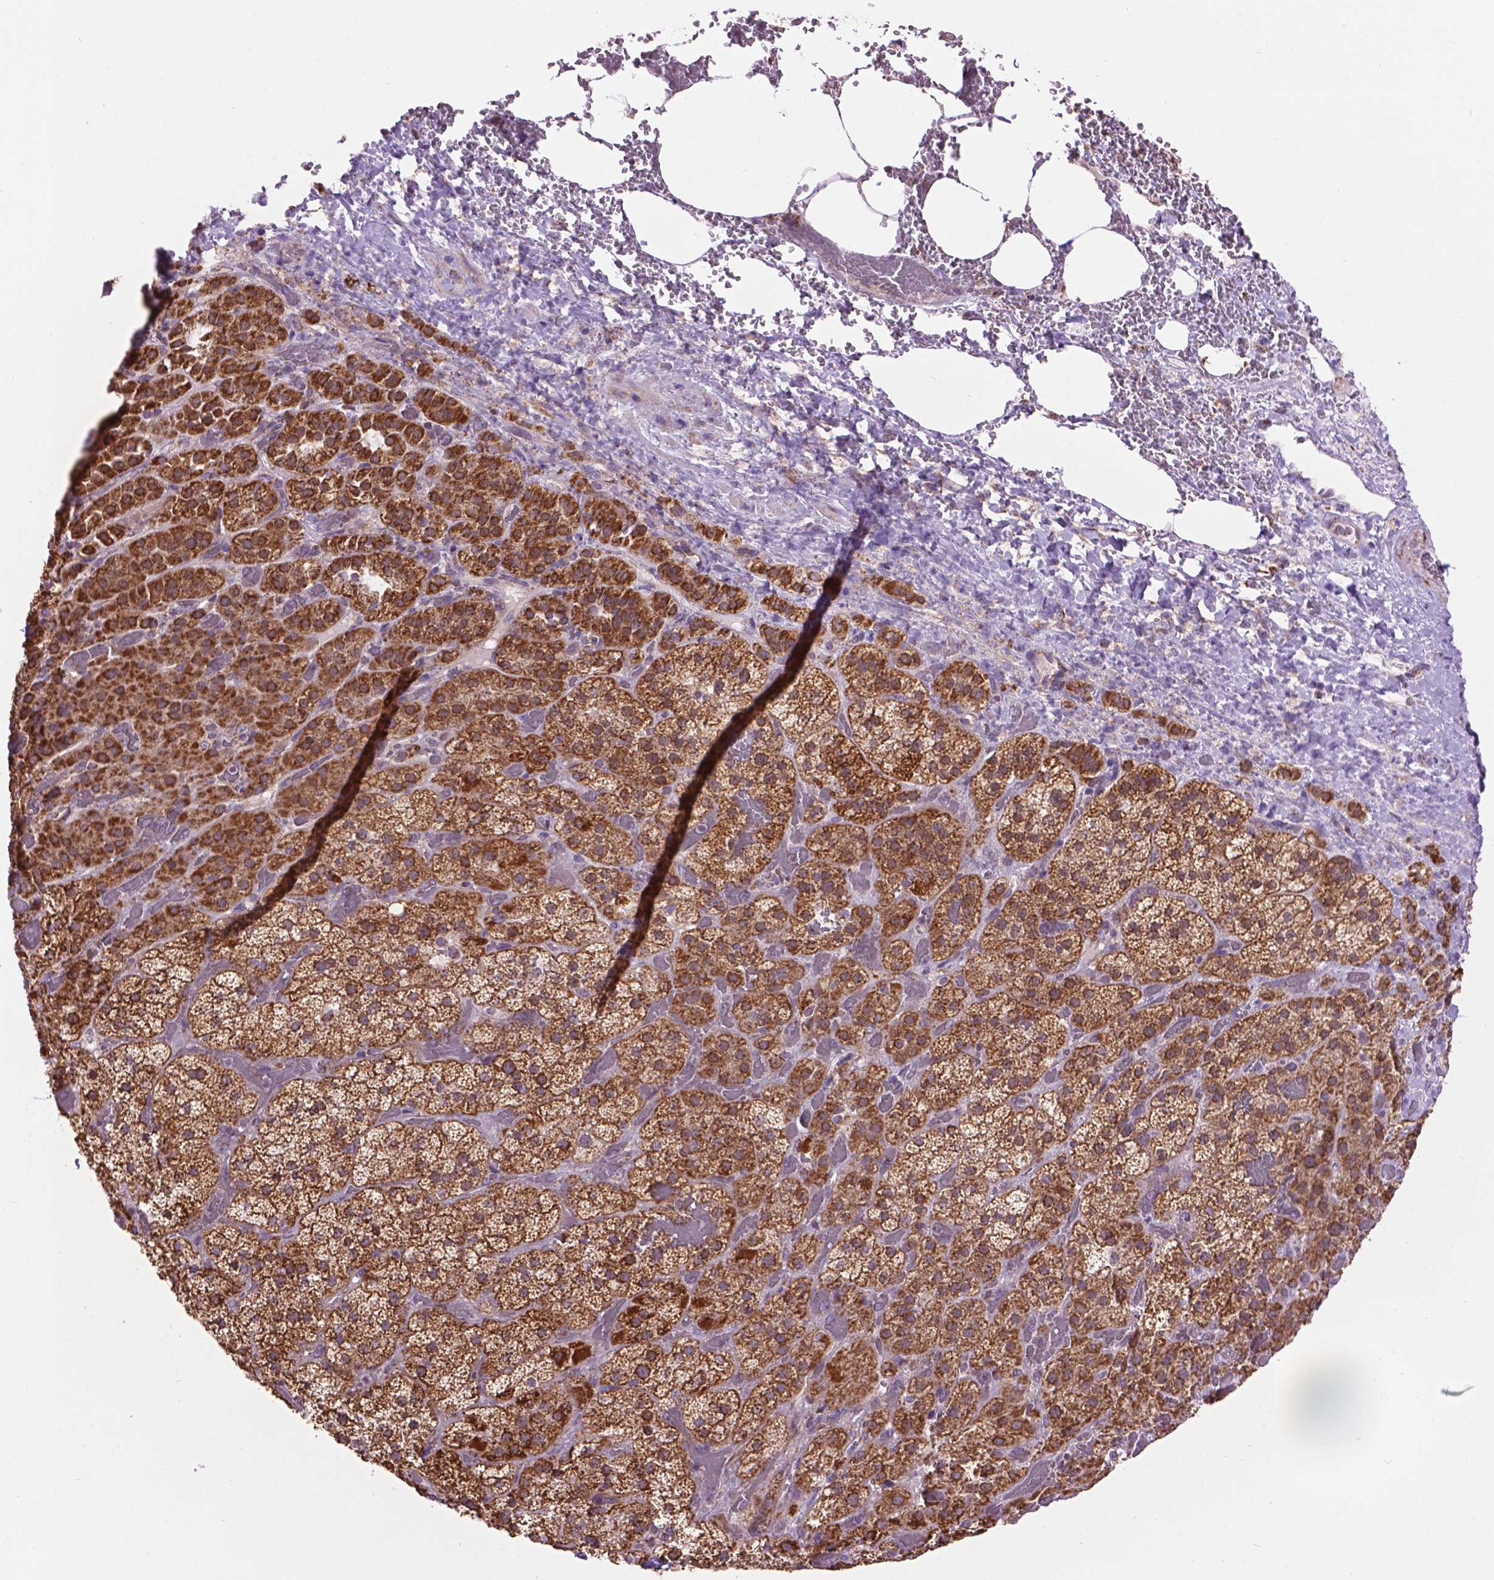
{"staining": {"intensity": "strong", "quantity": ">75%", "location": "cytoplasmic/membranous"}, "tissue": "adrenal gland", "cell_type": "Glandular cells", "image_type": "normal", "snomed": [{"axis": "morphology", "description": "Normal tissue, NOS"}, {"axis": "topography", "description": "Adrenal gland"}], "caption": "The image displays immunohistochemical staining of unremarkable adrenal gland. There is strong cytoplasmic/membranous positivity is seen in approximately >75% of glandular cells.", "gene": "PYCR3", "patient": {"sex": "male", "age": 57}}